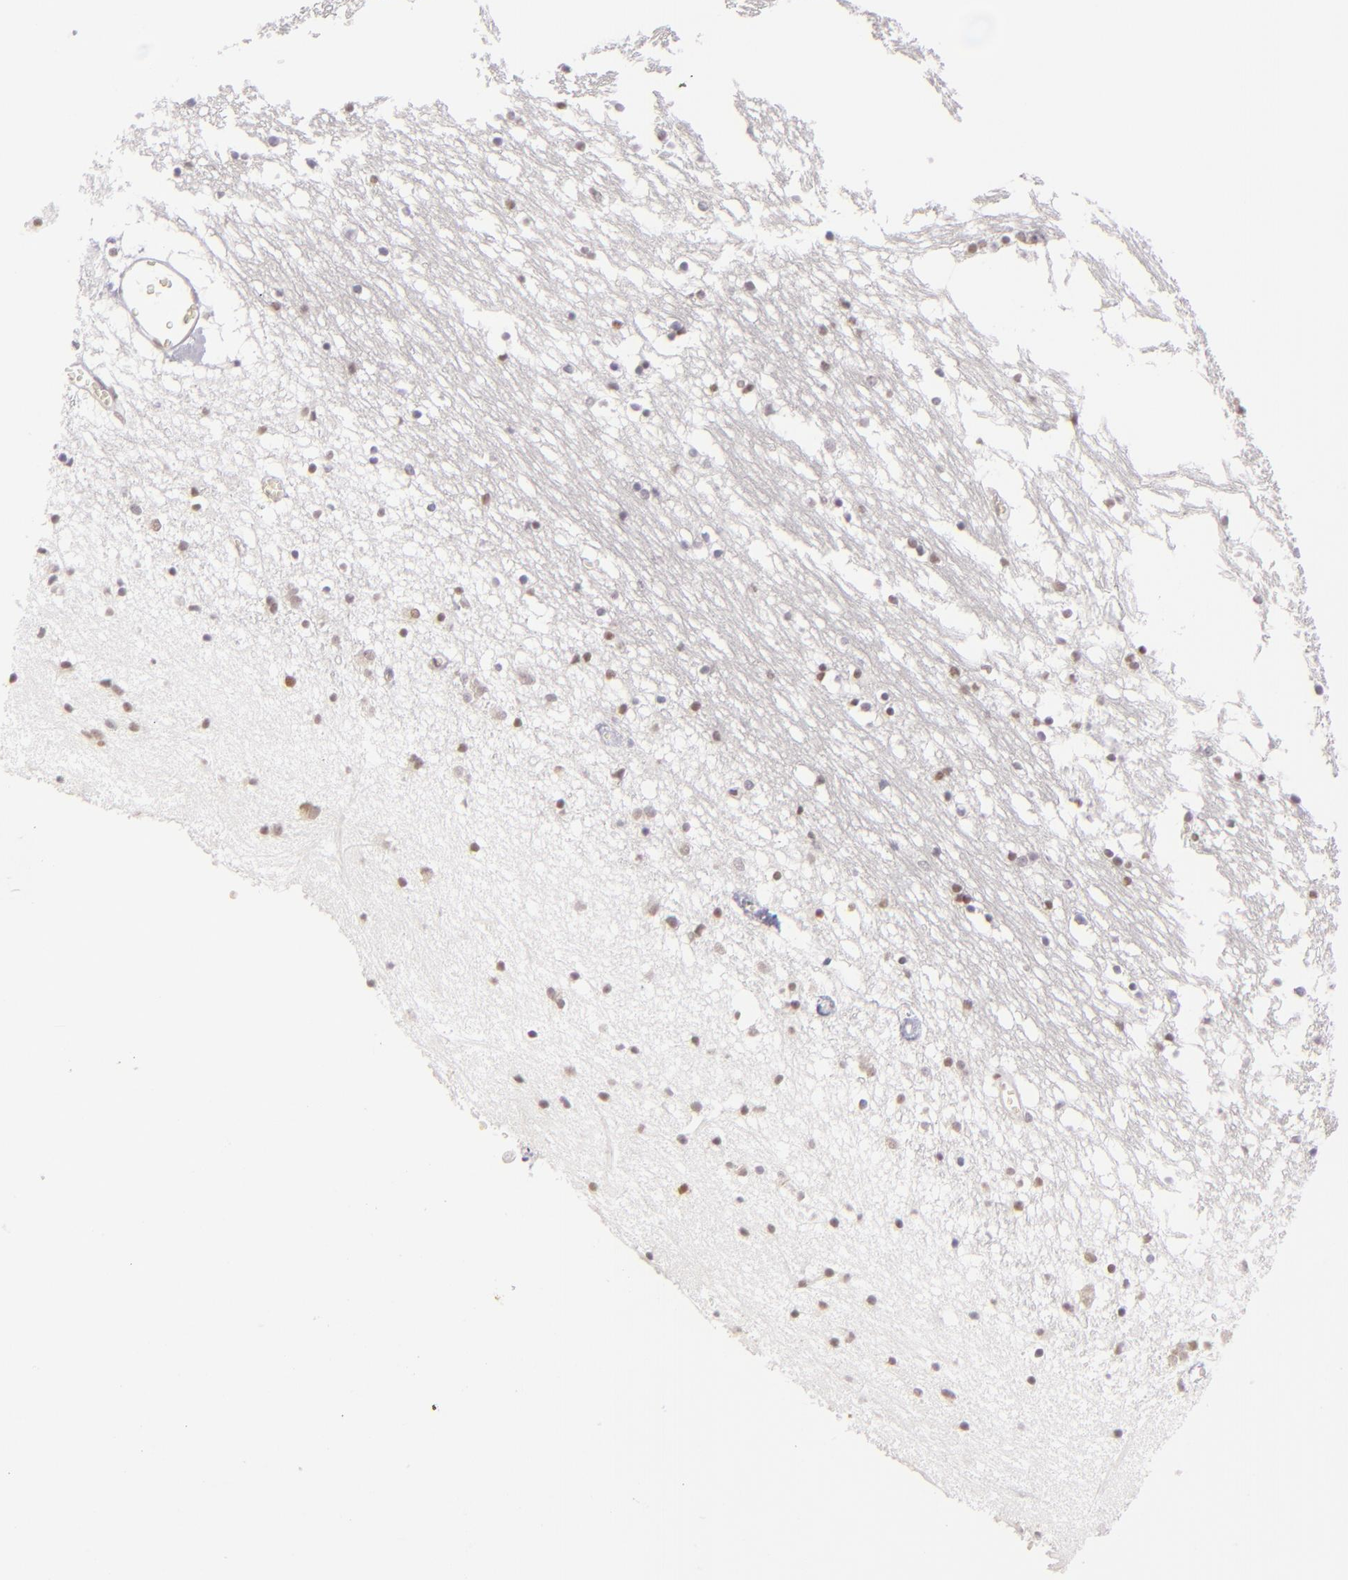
{"staining": {"intensity": "weak", "quantity": "<25%", "location": "nuclear"}, "tissue": "caudate", "cell_type": "Glial cells", "image_type": "normal", "snomed": [{"axis": "morphology", "description": "Normal tissue, NOS"}, {"axis": "topography", "description": "Lateral ventricle wall"}], "caption": "Caudate was stained to show a protein in brown. There is no significant staining in glial cells. (DAB IHC visualized using brightfield microscopy, high magnification).", "gene": "SIX1", "patient": {"sex": "male", "age": 45}}